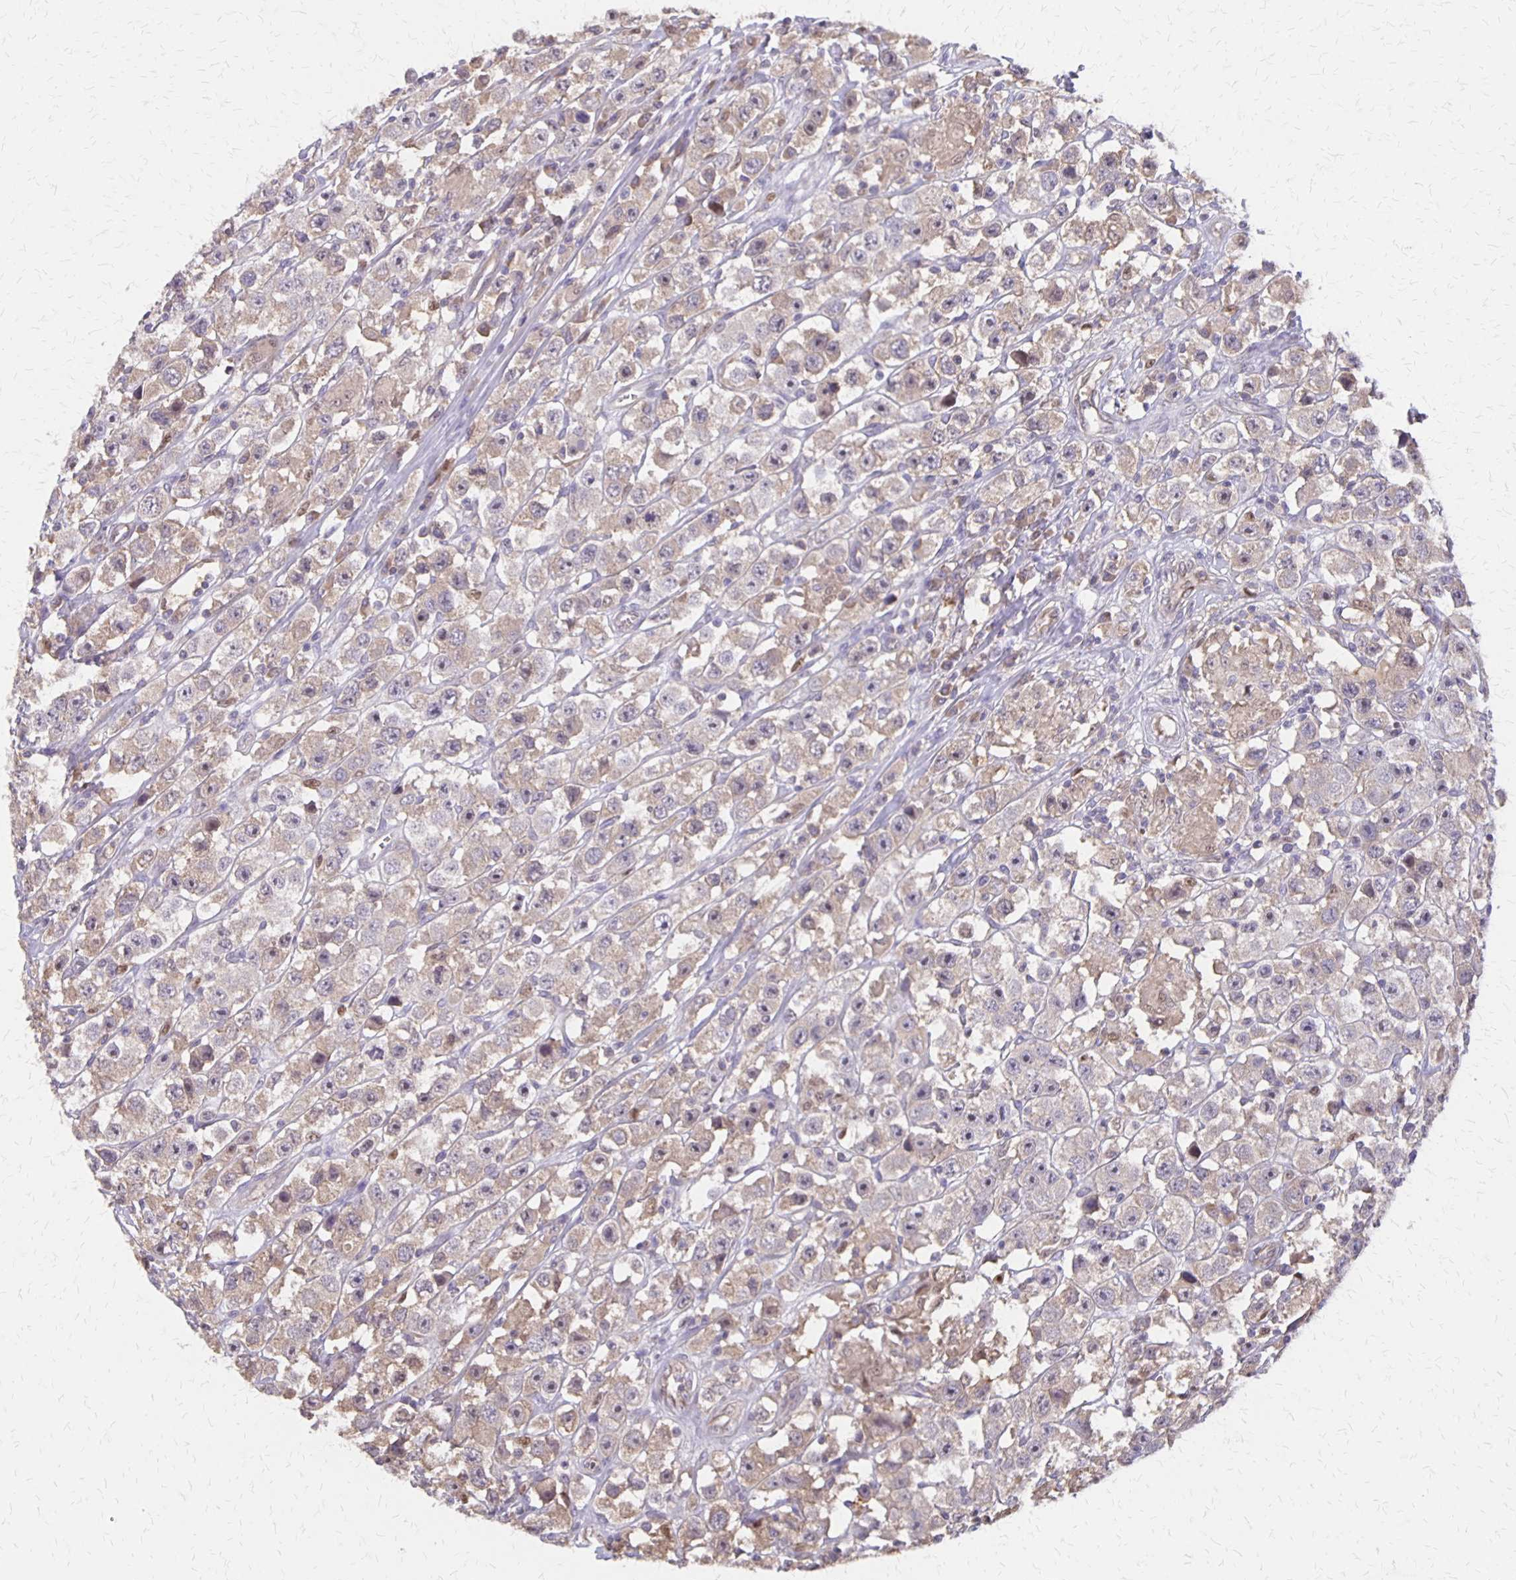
{"staining": {"intensity": "weak", "quantity": "25%-75%", "location": "cytoplasmic/membranous"}, "tissue": "testis cancer", "cell_type": "Tumor cells", "image_type": "cancer", "snomed": [{"axis": "morphology", "description": "Seminoma, NOS"}, {"axis": "topography", "description": "Testis"}], "caption": "Brown immunohistochemical staining in testis cancer displays weak cytoplasmic/membranous positivity in about 25%-75% of tumor cells. Ihc stains the protein of interest in brown and the nuclei are stained blue.", "gene": "NOG", "patient": {"sex": "male", "age": 45}}